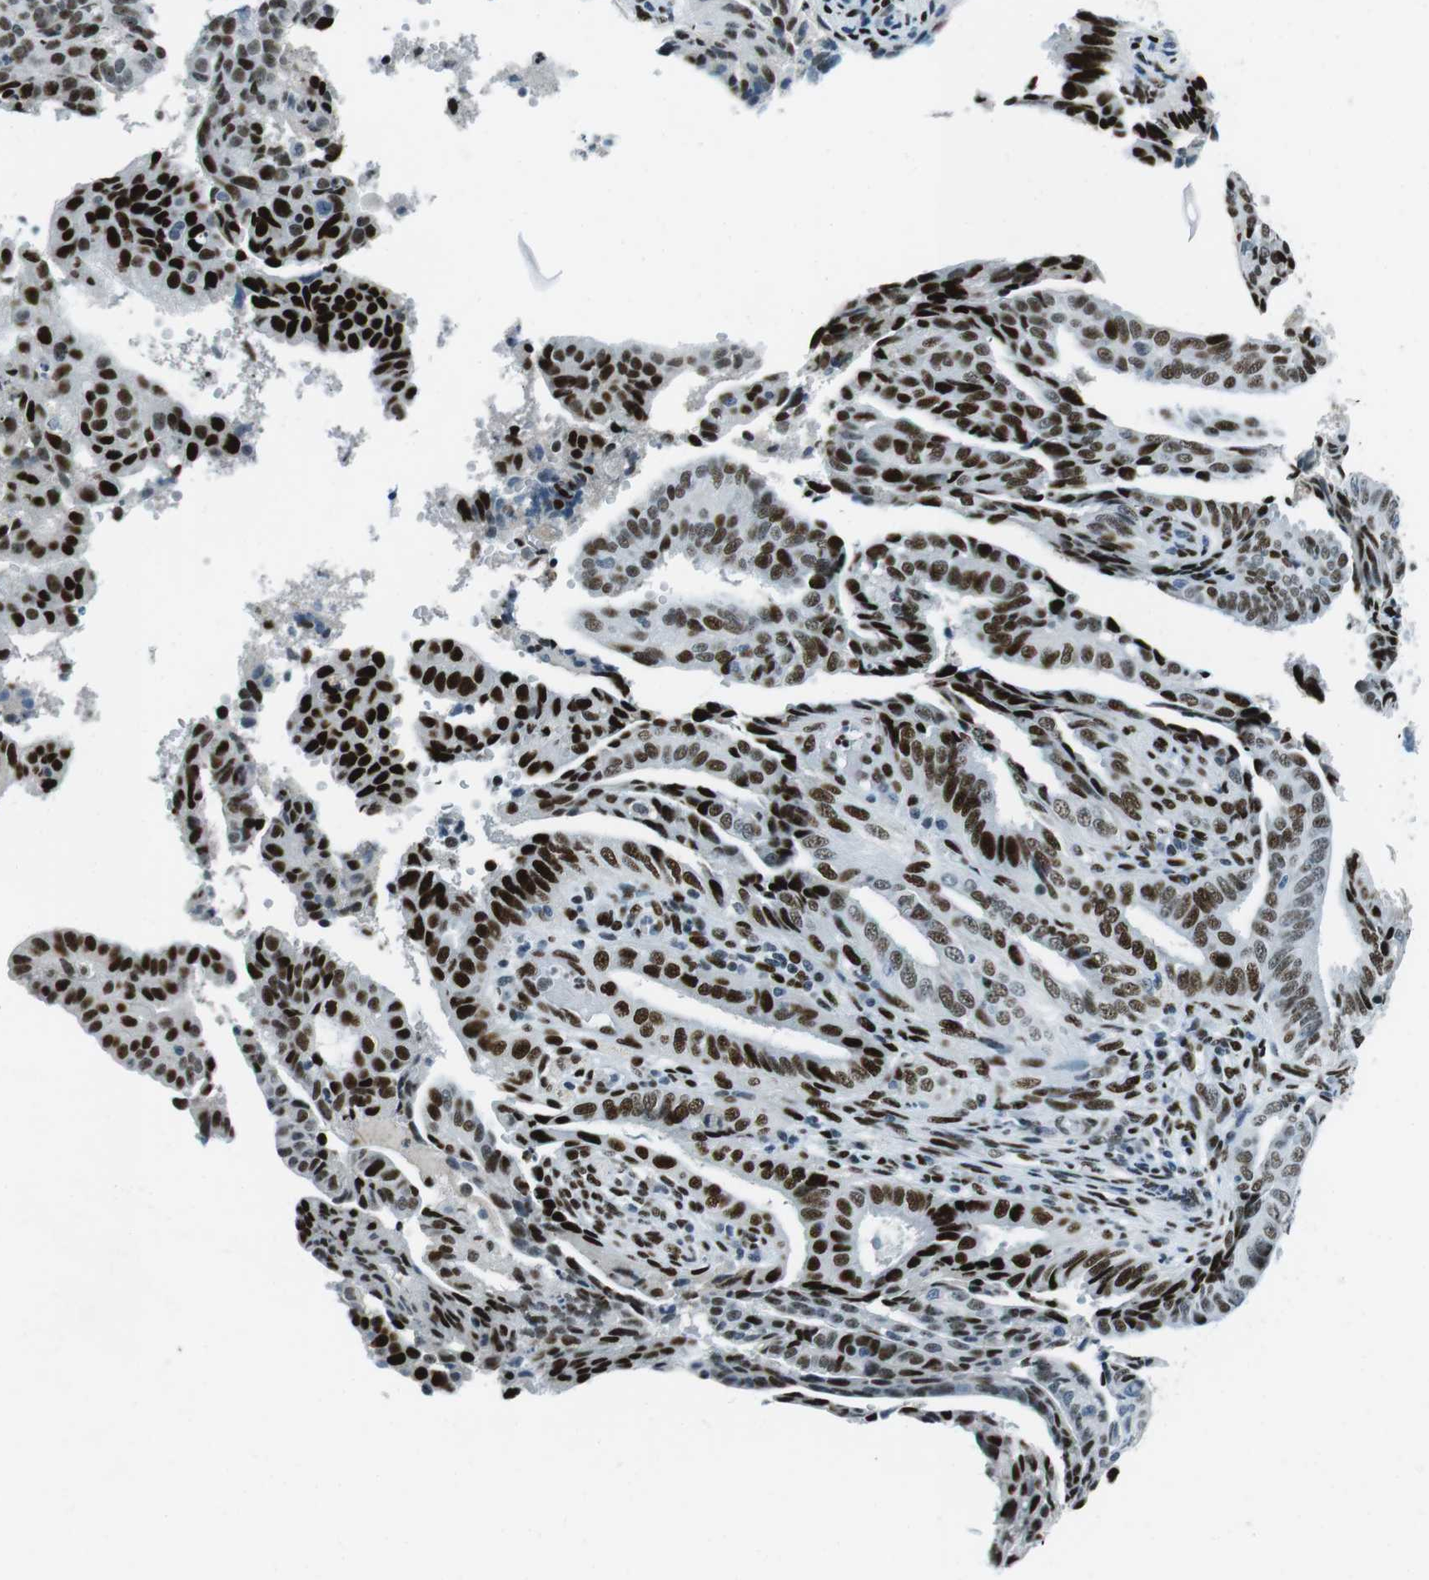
{"staining": {"intensity": "strong", "quantity": ">75%", "location": "nuclear"}, "tissue": "endometrial cancer", "cell_type": "Tumor cells", "image_type": "cancer", "snomed": [{"axis": "morphology", "description": "Adenocarcinoma, NOS"}, {"axis": "topography", "description": "Endometrium"}], "caption": "Immunohistochemistry micrograph of endometrial cancer (adenocarcinoma) stained for a protein (brown), which shows high levels of strong nuclear positivity in about >75% of tumor cells.", "gene": "PML", "patient": {"sex": "female", "age": 58}}